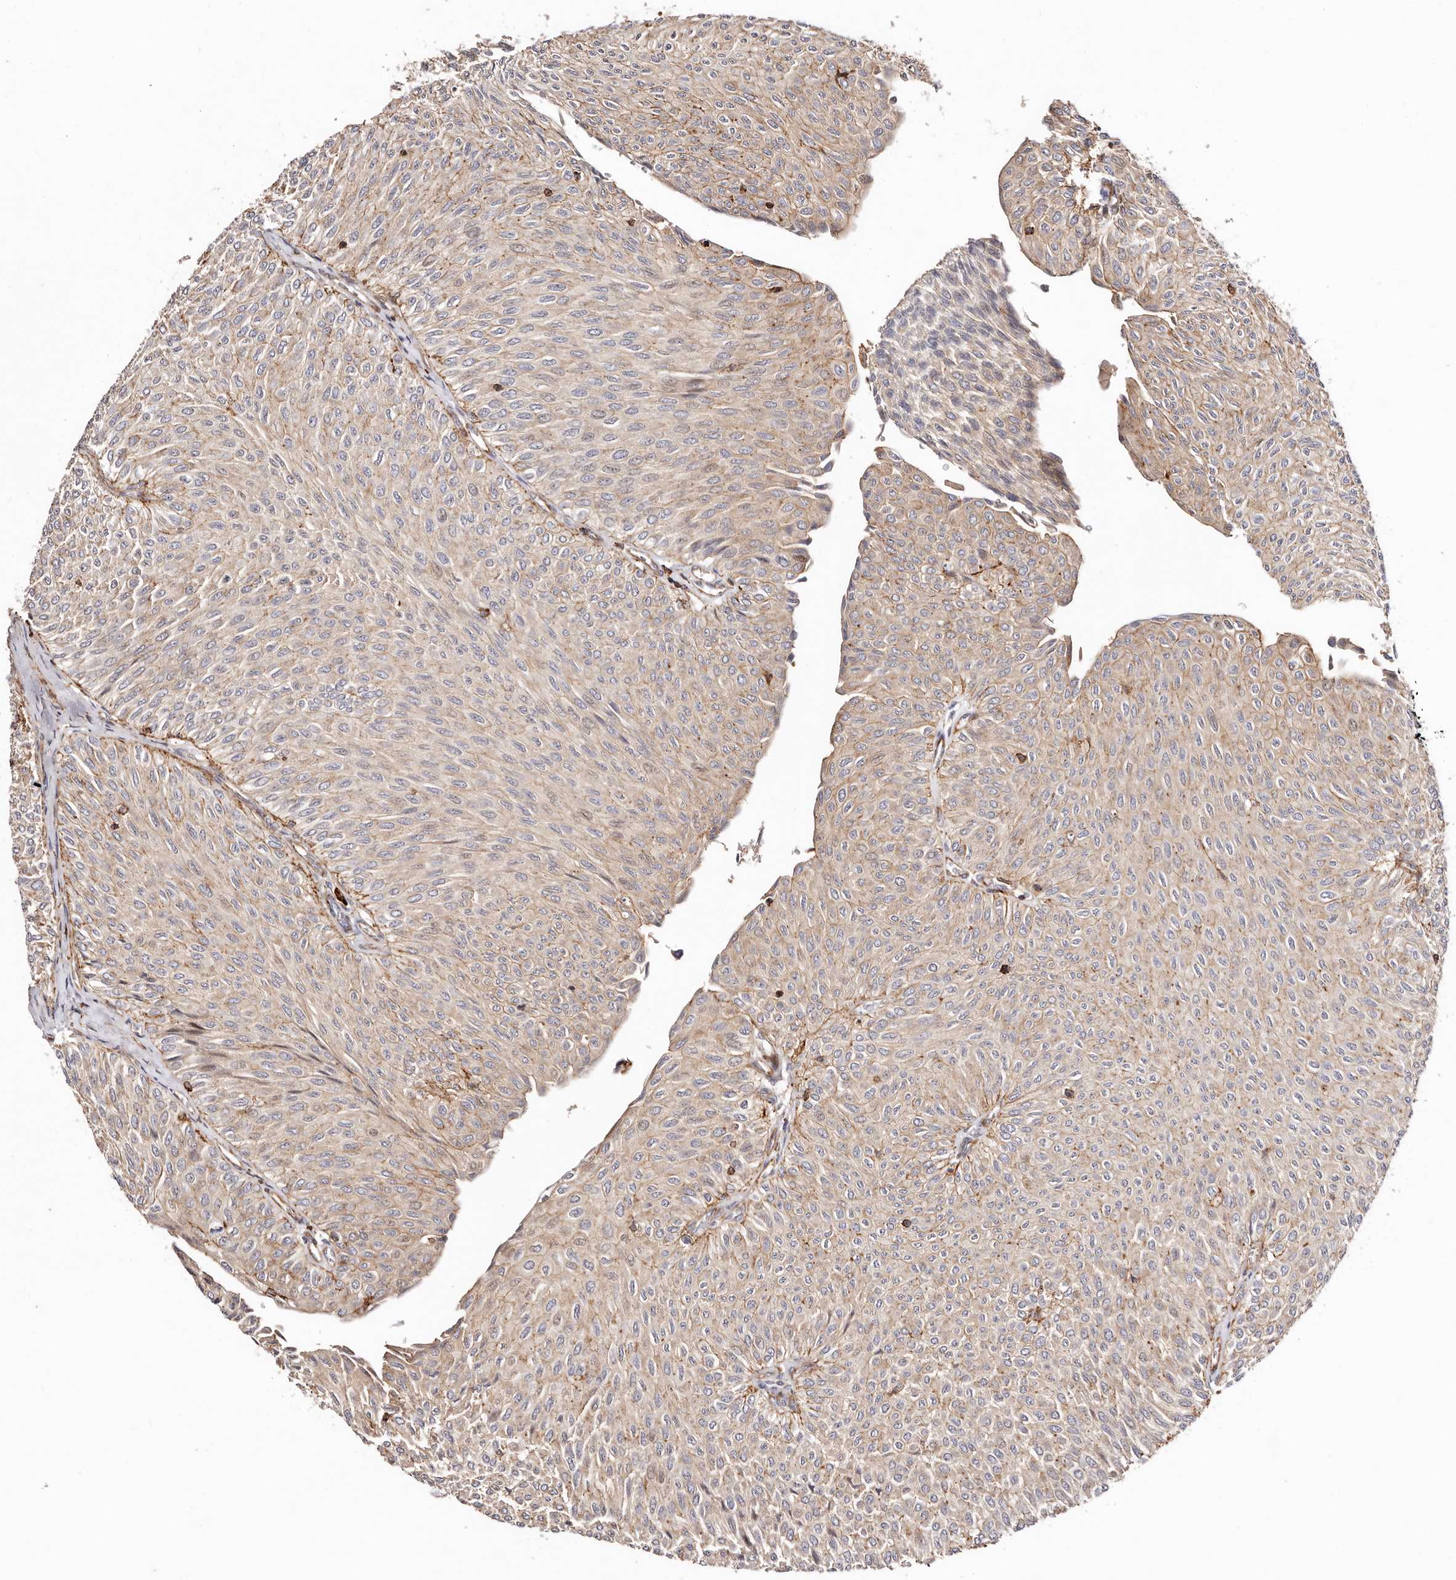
{"staining": {"intensity": "weak", "quantity": ">75%", "location": "cytoplasmic/membranous"}, "tissue": "urothelial cancer", "cell_type": "Tumor cells", "image_type": "cancer", "snomed": [{"axis": "morphology", "description": "Urothelial carcinoma, Low grade"}, {"axis": "topography", "description": "Urinary bladder"}], "caption": "Weak cytoplasmic/membranous expression for a protein is present in approximately >75% of tumor cells of low-grade urothelial carcinoma using immunohistochemistry.", "gene": "PTPN22", "patient": {"sex": "male", "age": 78}}